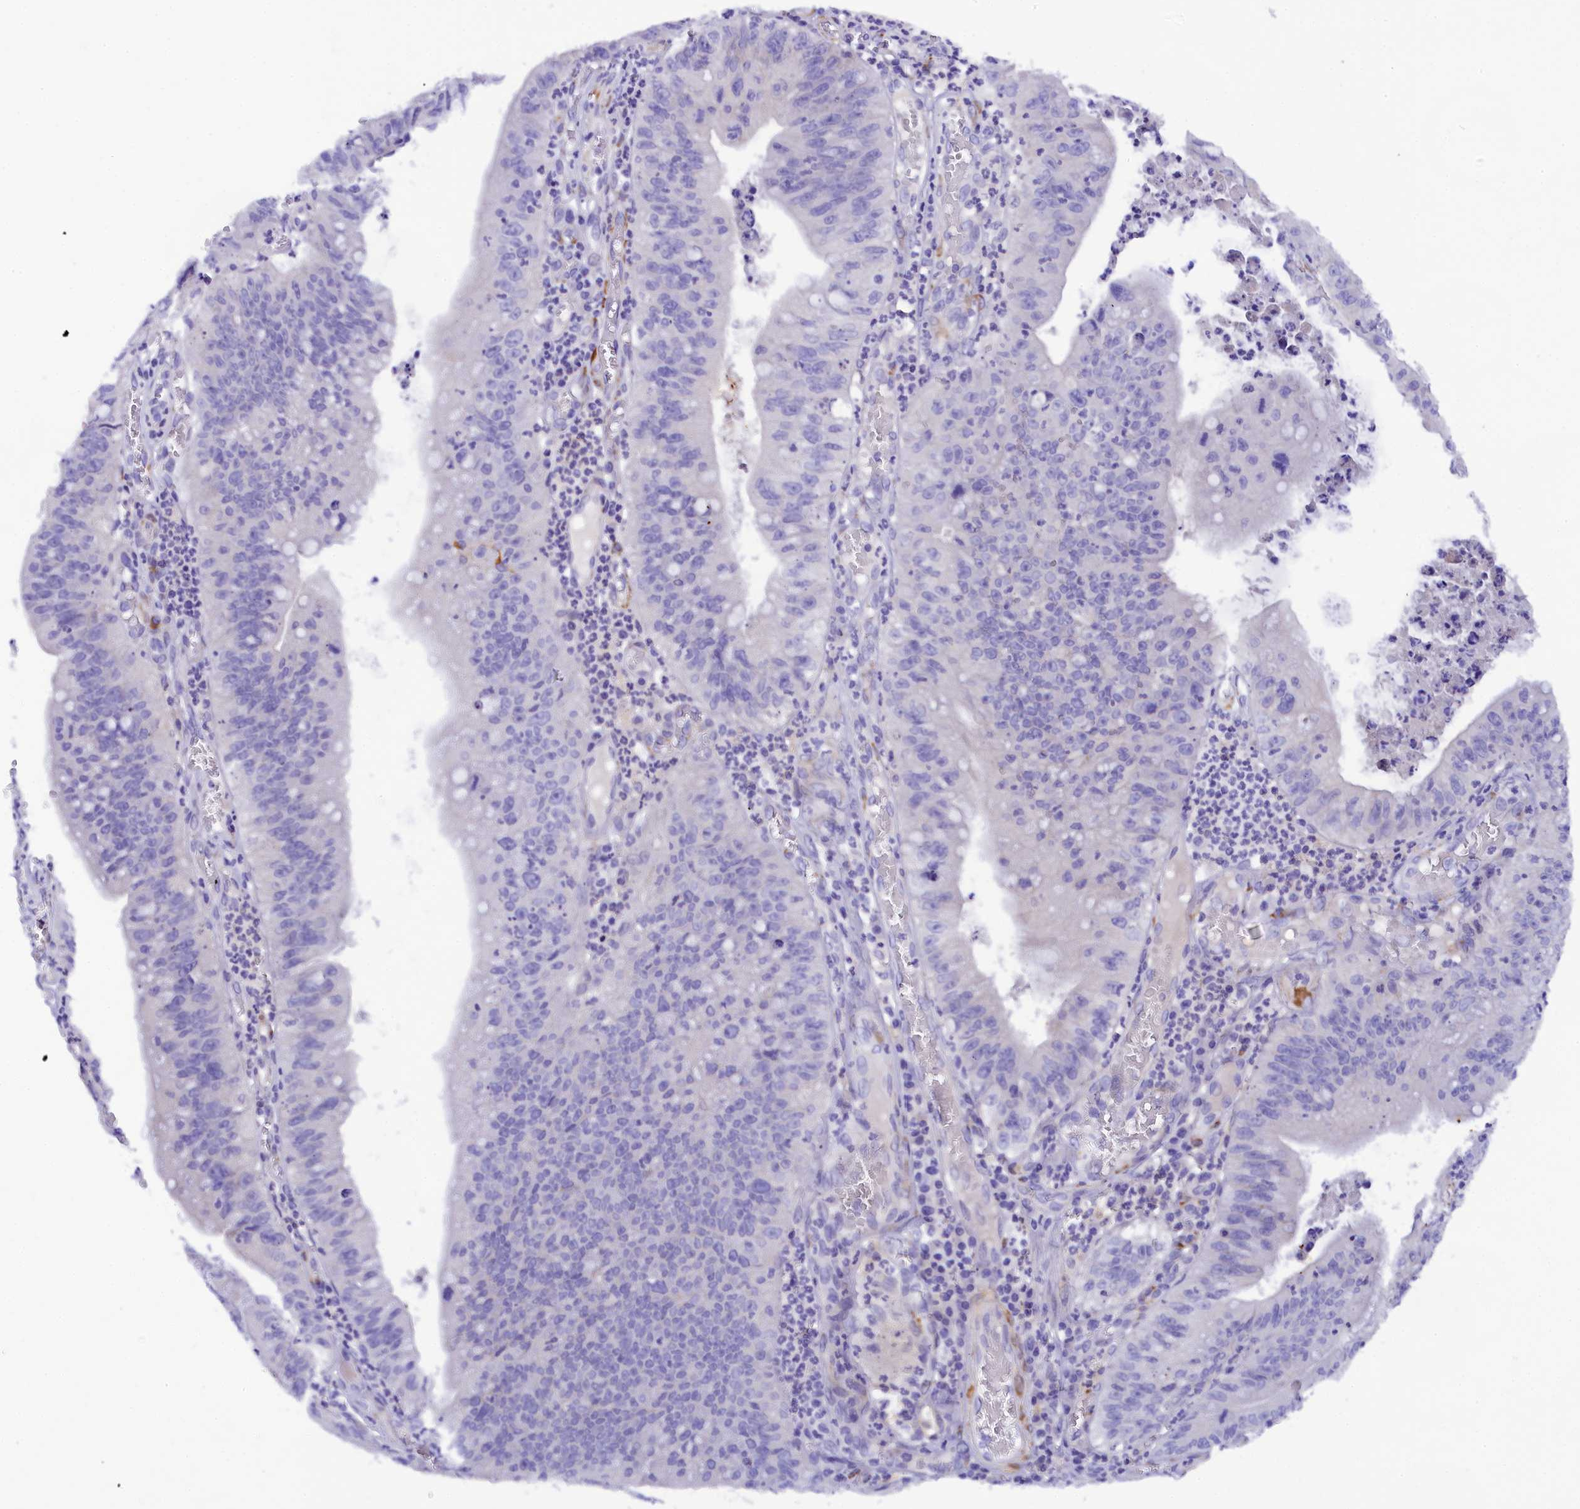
{"staining": {"intensity": "negative", "quantity": "none", "location": "none"}, "tissue": "stomach cancer", "cell_type": "Tumor cells", "image_type": "cancer", "snomed": [{"axis": "morphology", "description": "Adenocarcinoma, NOS"}, {"axis": "topography", "description": "Stomach"}], "caption": "A histopathology image of human stomach cancer (adenocarcinoma) is negative for staining in tumor cells.", "gene": "SOD3", "patient": {"sex": "male", "age": 59}}